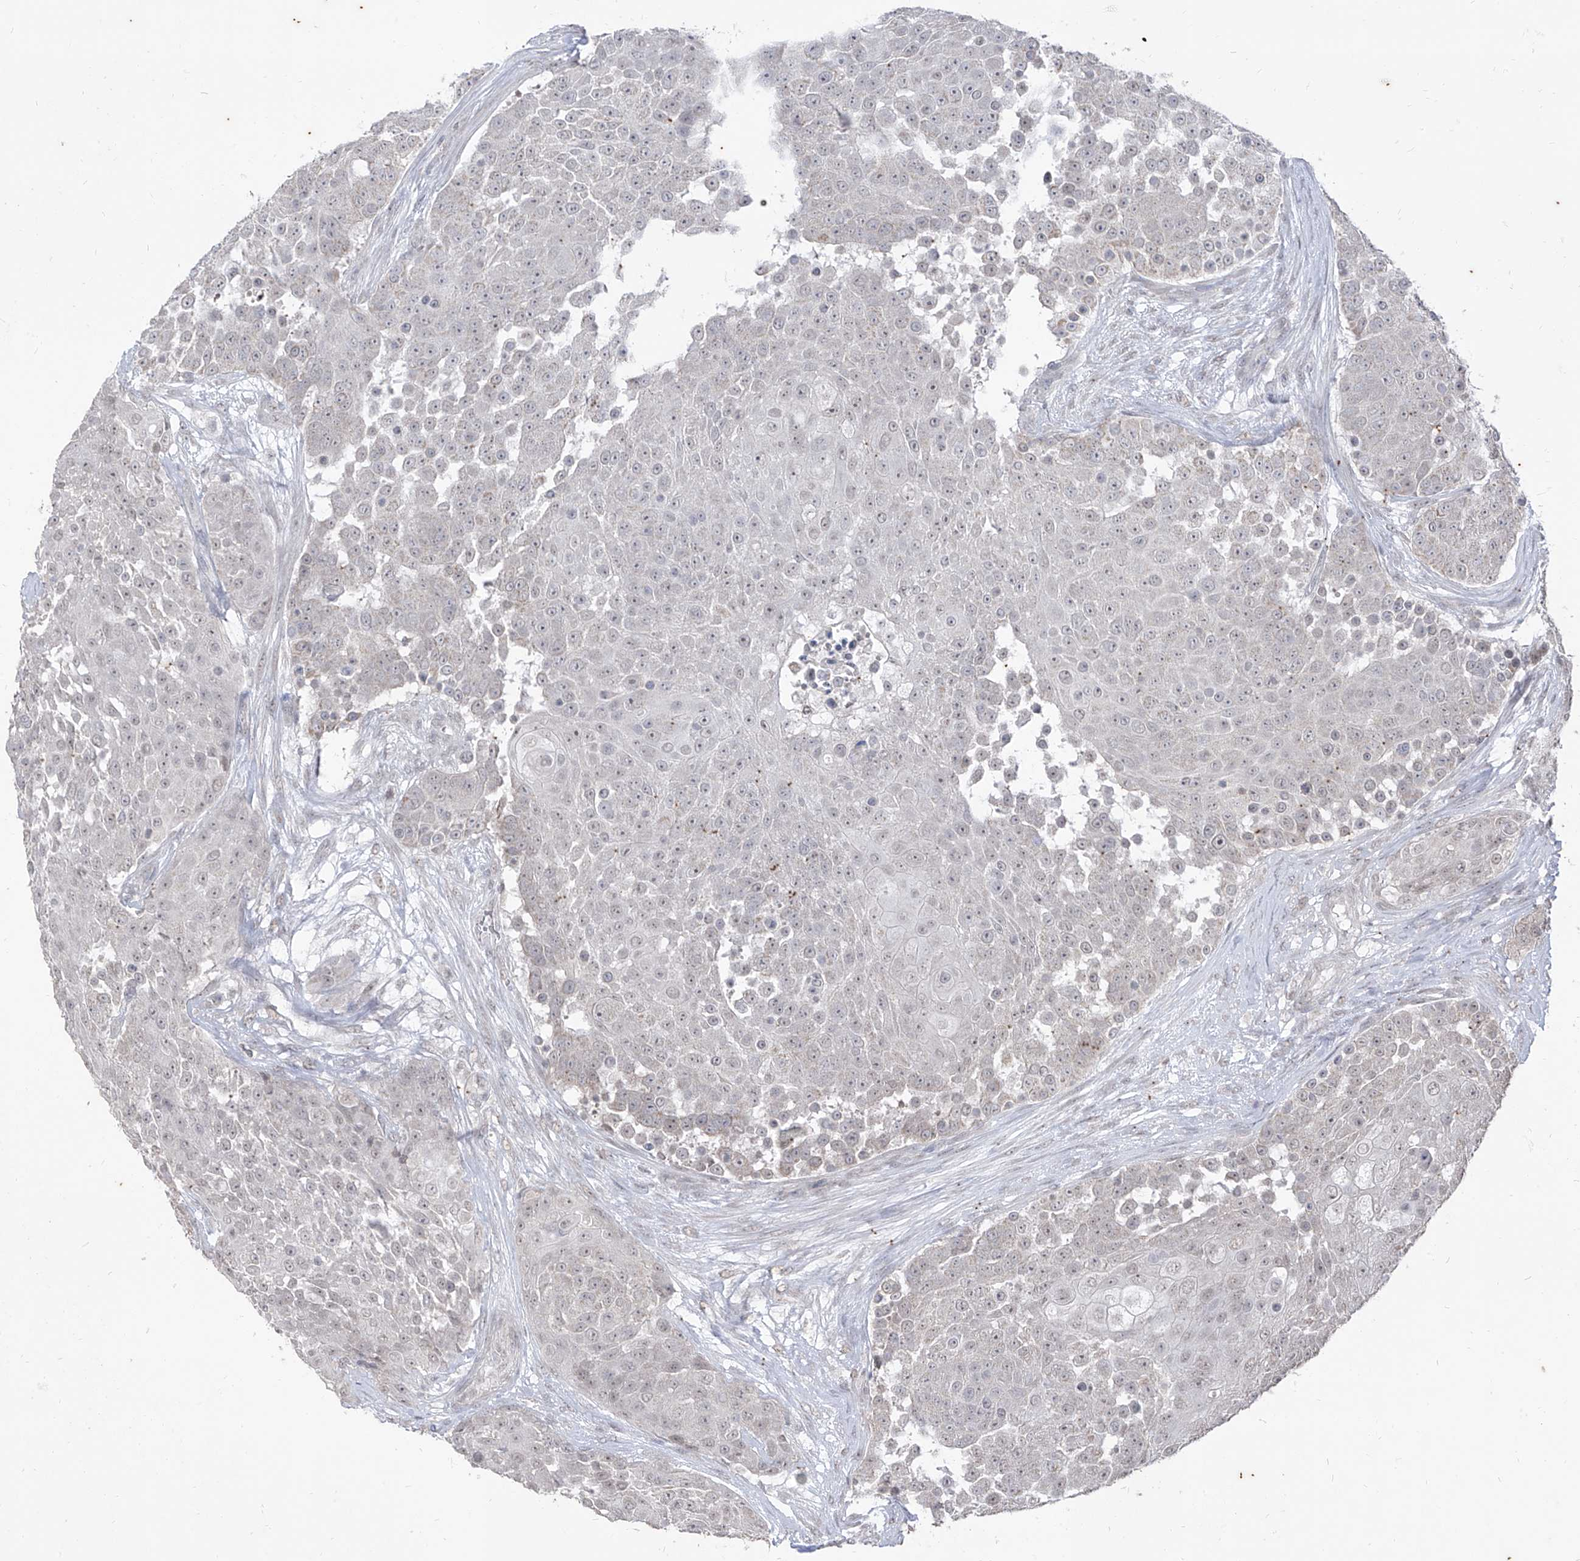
{"staining": {"intensity": "negative", "quantity": "none", "location": "none"}, "tissue": "urothelial cancer", "cell_type": "Tumor cells", "image_type": "cancer", "snomed": [{"axis": "morphology", "description": "Urothelial carcinoma, High grade"}, {"axis": "topography", "description": "Urinary bladder"}], "caption": "Tumor cells are negative for protein expression in human urothelial carcinoma (high-grade).", "gene": "PHF20L1", "patient": {"sex": "female", "age": 63}}